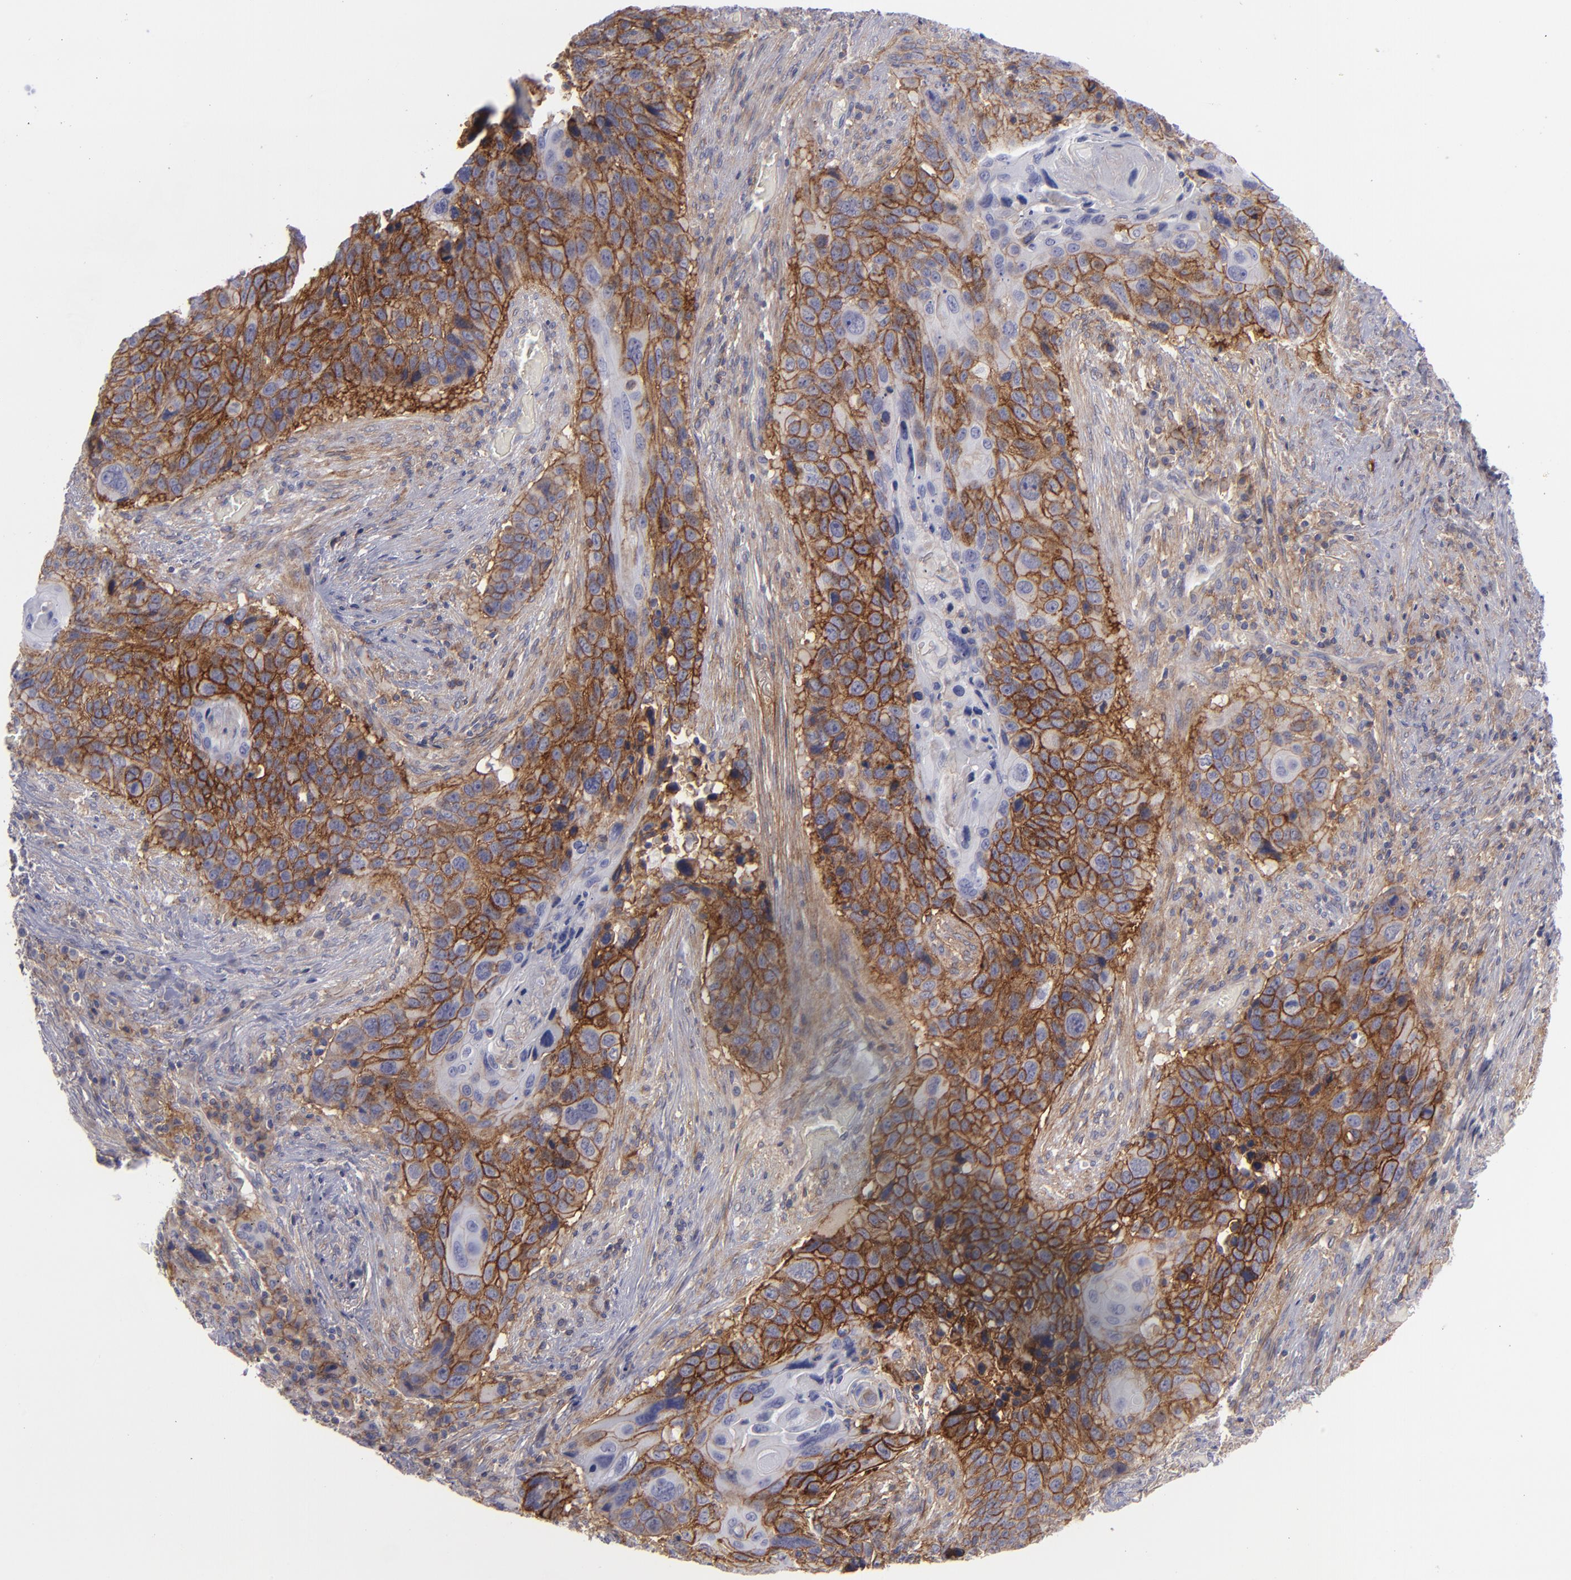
{"staining": {"intensity": "moderate", "quantity": ">75%", "location": "cytoplasmic/membranous"}, "tissue": "lung cancer", "cell_type": "Tumor cells", "image_type": "cancer", "snomed": [{"axis": "morphology", "description": "Squamous cell carcinoma, NOS"}, {"axis": "topography", "description": "Lung"}], "caption": "The image reveals immunohistochemical staining of lung squamous cell carcinoma. There is moderate cytoplasmic/membranous positivity is appreciated in approximately >75% of tumor cells. The staining was performed using DAB (3,3'-diaminobenzidine), with brown indicating positive protein expression. Nuclei are stained blue with hematoxylin.", "gene": "BSG", "patient": {"sex": "male", "age": 68}}